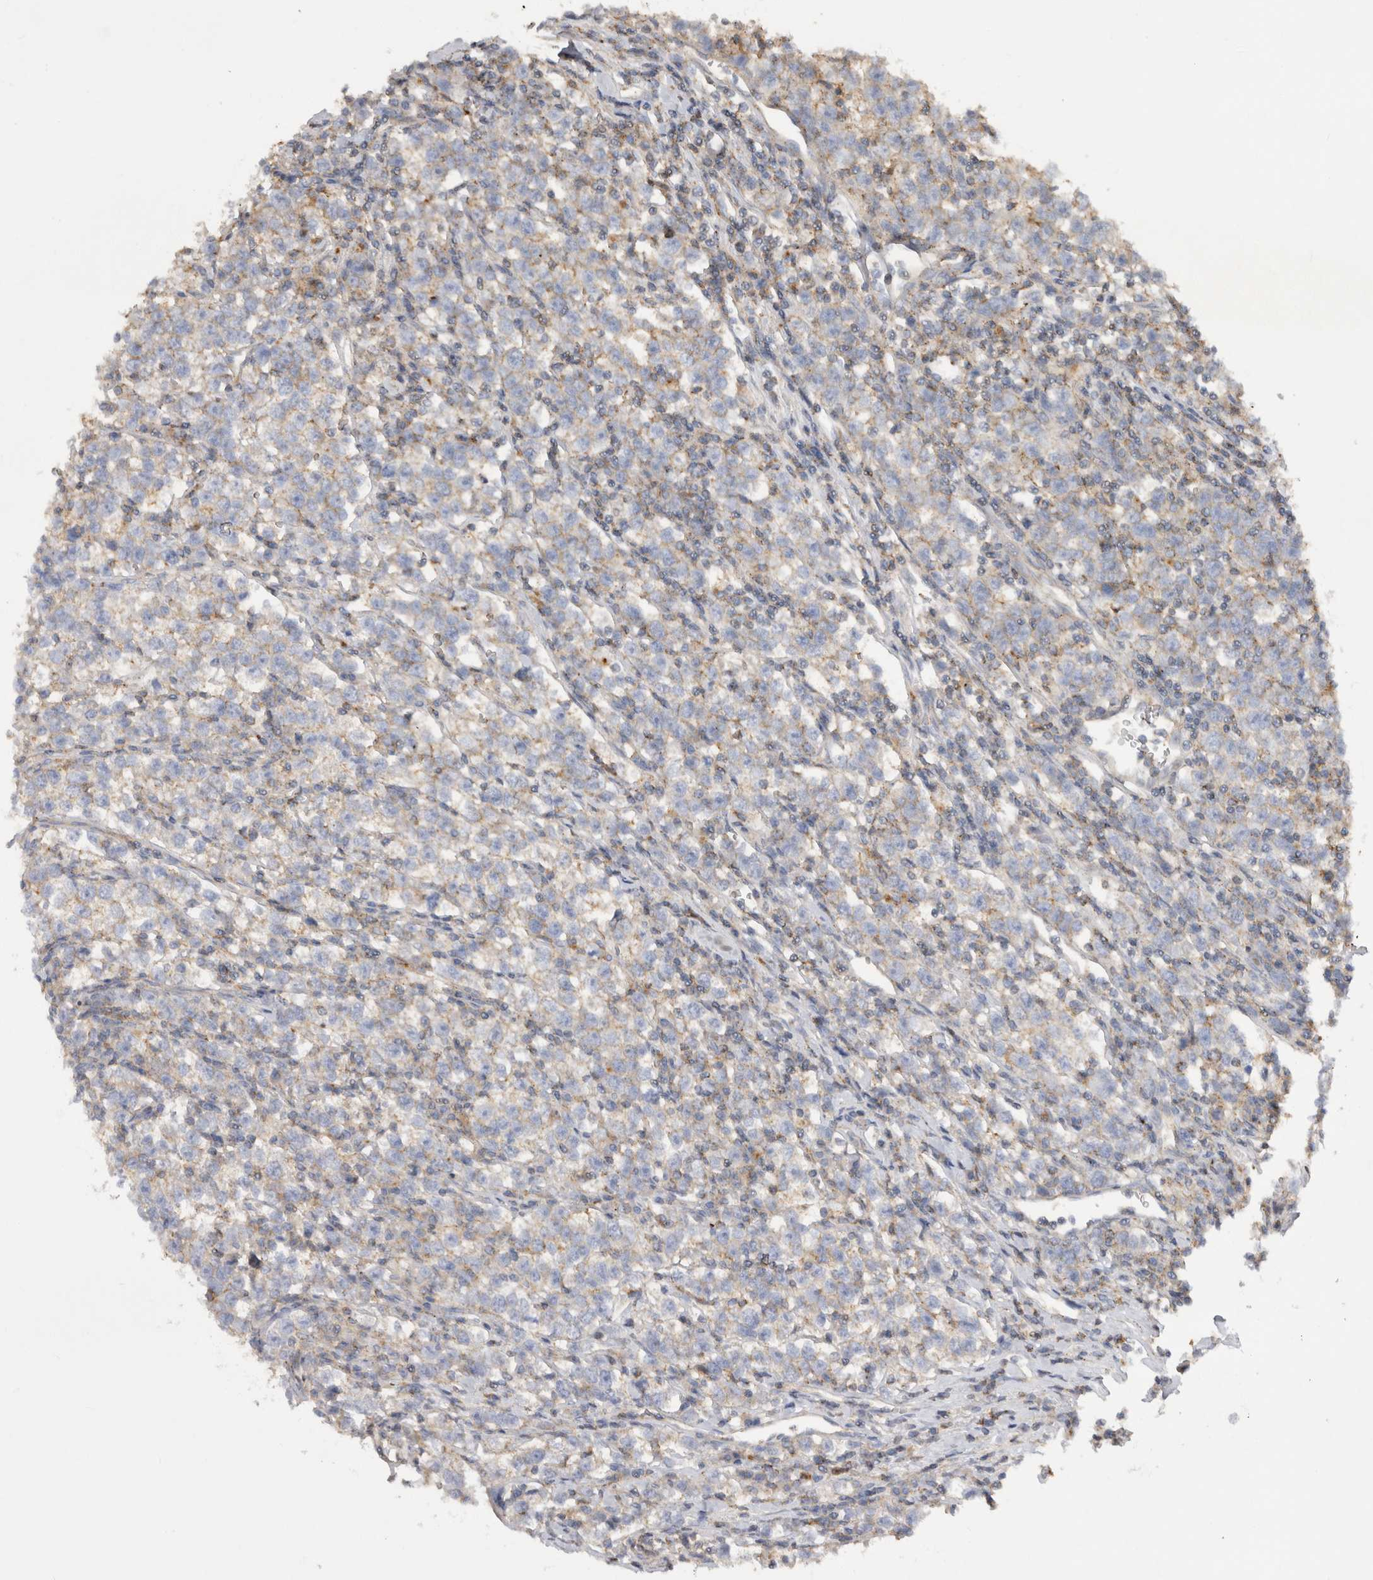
{"staining": {"intensity": "weak", "quantity": "<25%", "location": "cytoplasmic/membranous"}, "tissue": "testis cancer", "cell_type": "Tumor cells", "image_type": "cancer", "snomed": [{"axis": "morphology", "description": "Normal tissue, NOS"}, {"axis": "morphology", "description": "Seminoma, NOS"}, {"axis": "topography", "description": "Testis"}], "caption": "IHC of seminoma (testis) demonstrates no staining in tumor cells.", "gene": "CHMP6", "patient": {"sex": "male", "age": 43}}